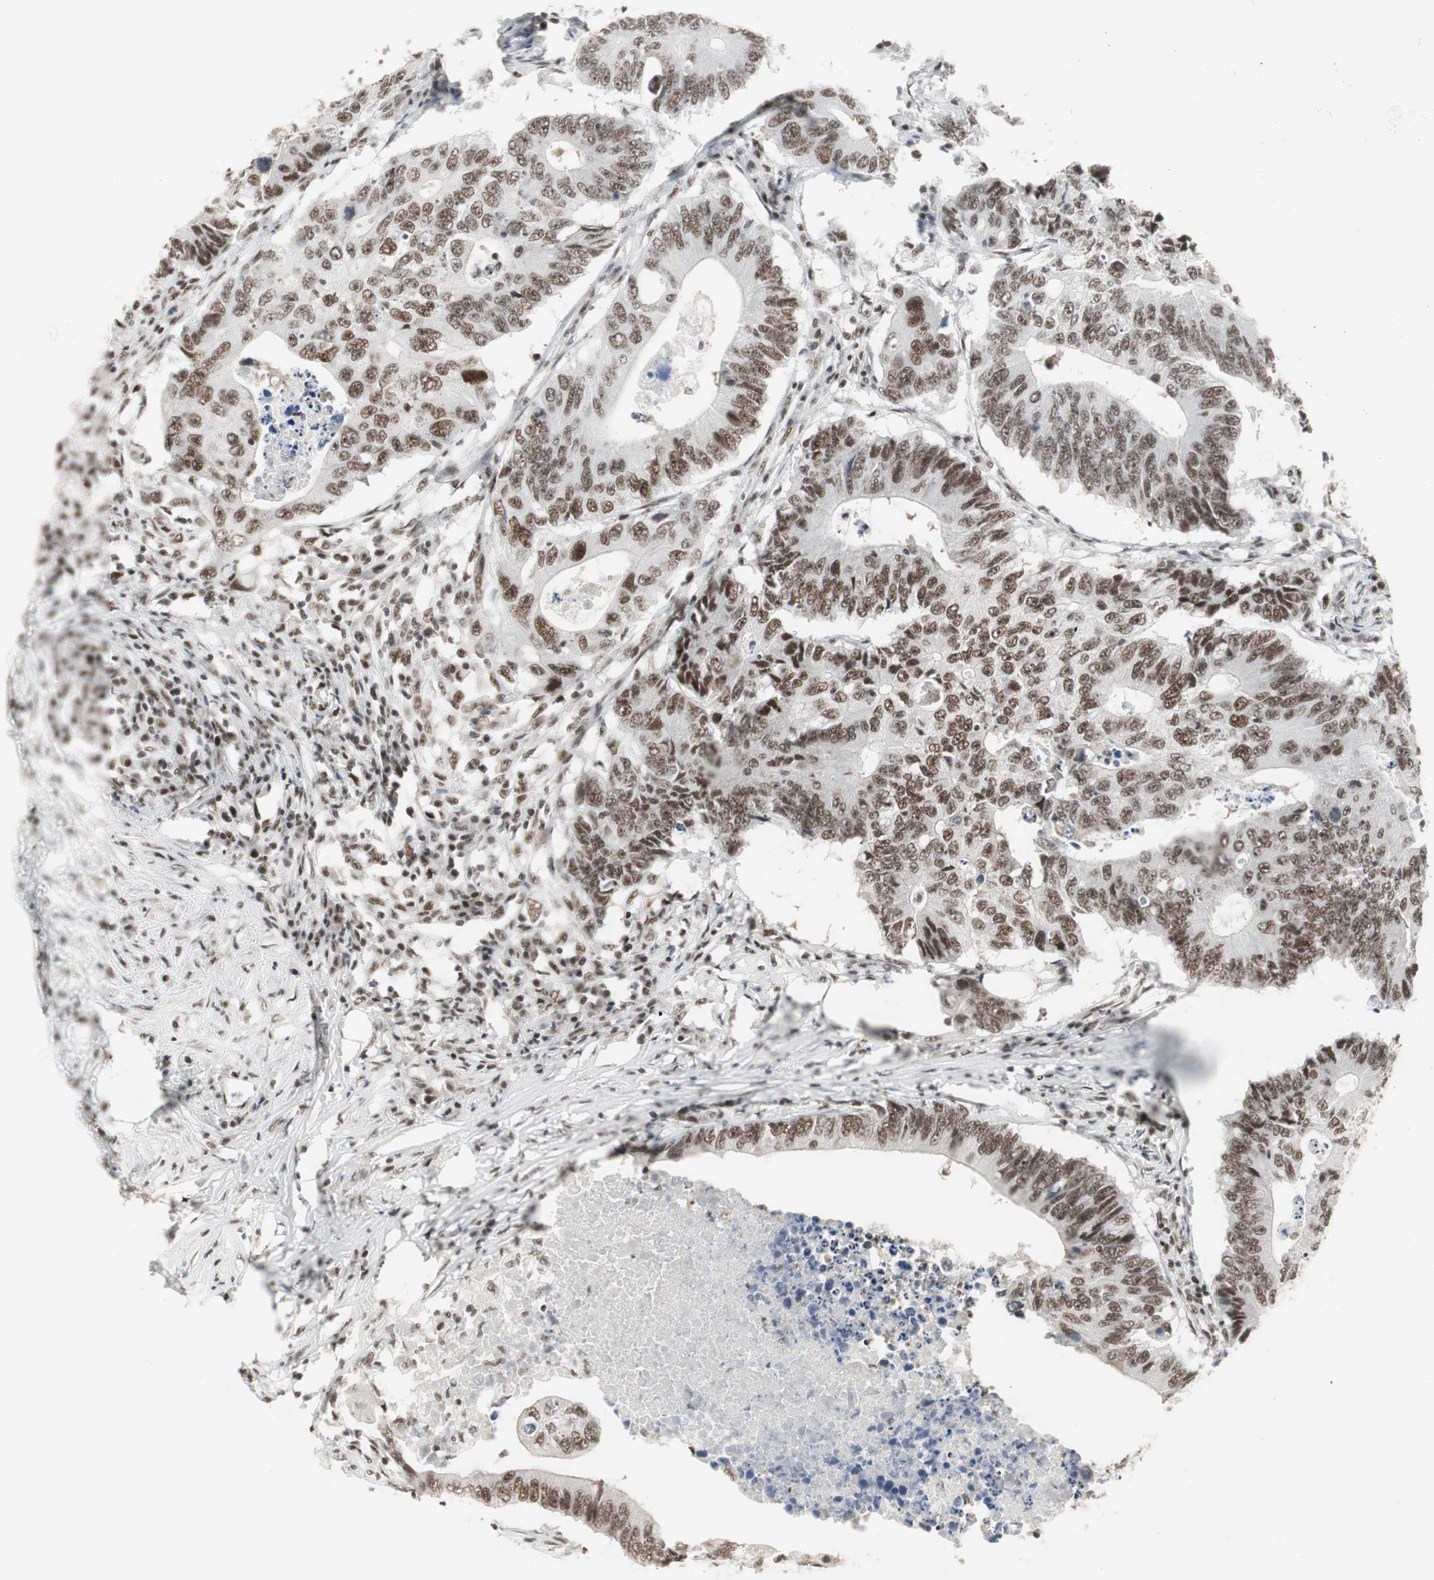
{"staining": {"intensity": "strong", "quantity": ">75%", "location": "nuclear"}, "tissue": "colorectal cancer", "cell_type": "Tumor cells", "image_type": "cancer", "snomed": [{"axis": "morphology", "description": "Adenocarcinoma, NOS"}, {"axis": "topography", "description": "Colon"}], "caption": "This micrograph shows colorectal cancer stained with IHC to label a protein in brown. The nuclear of tumor cells show strong positivity for the protein. Nuclei are counter-stained blue.", "gene": "RTF1", "patient": {"sex": "male", "age": 71}}